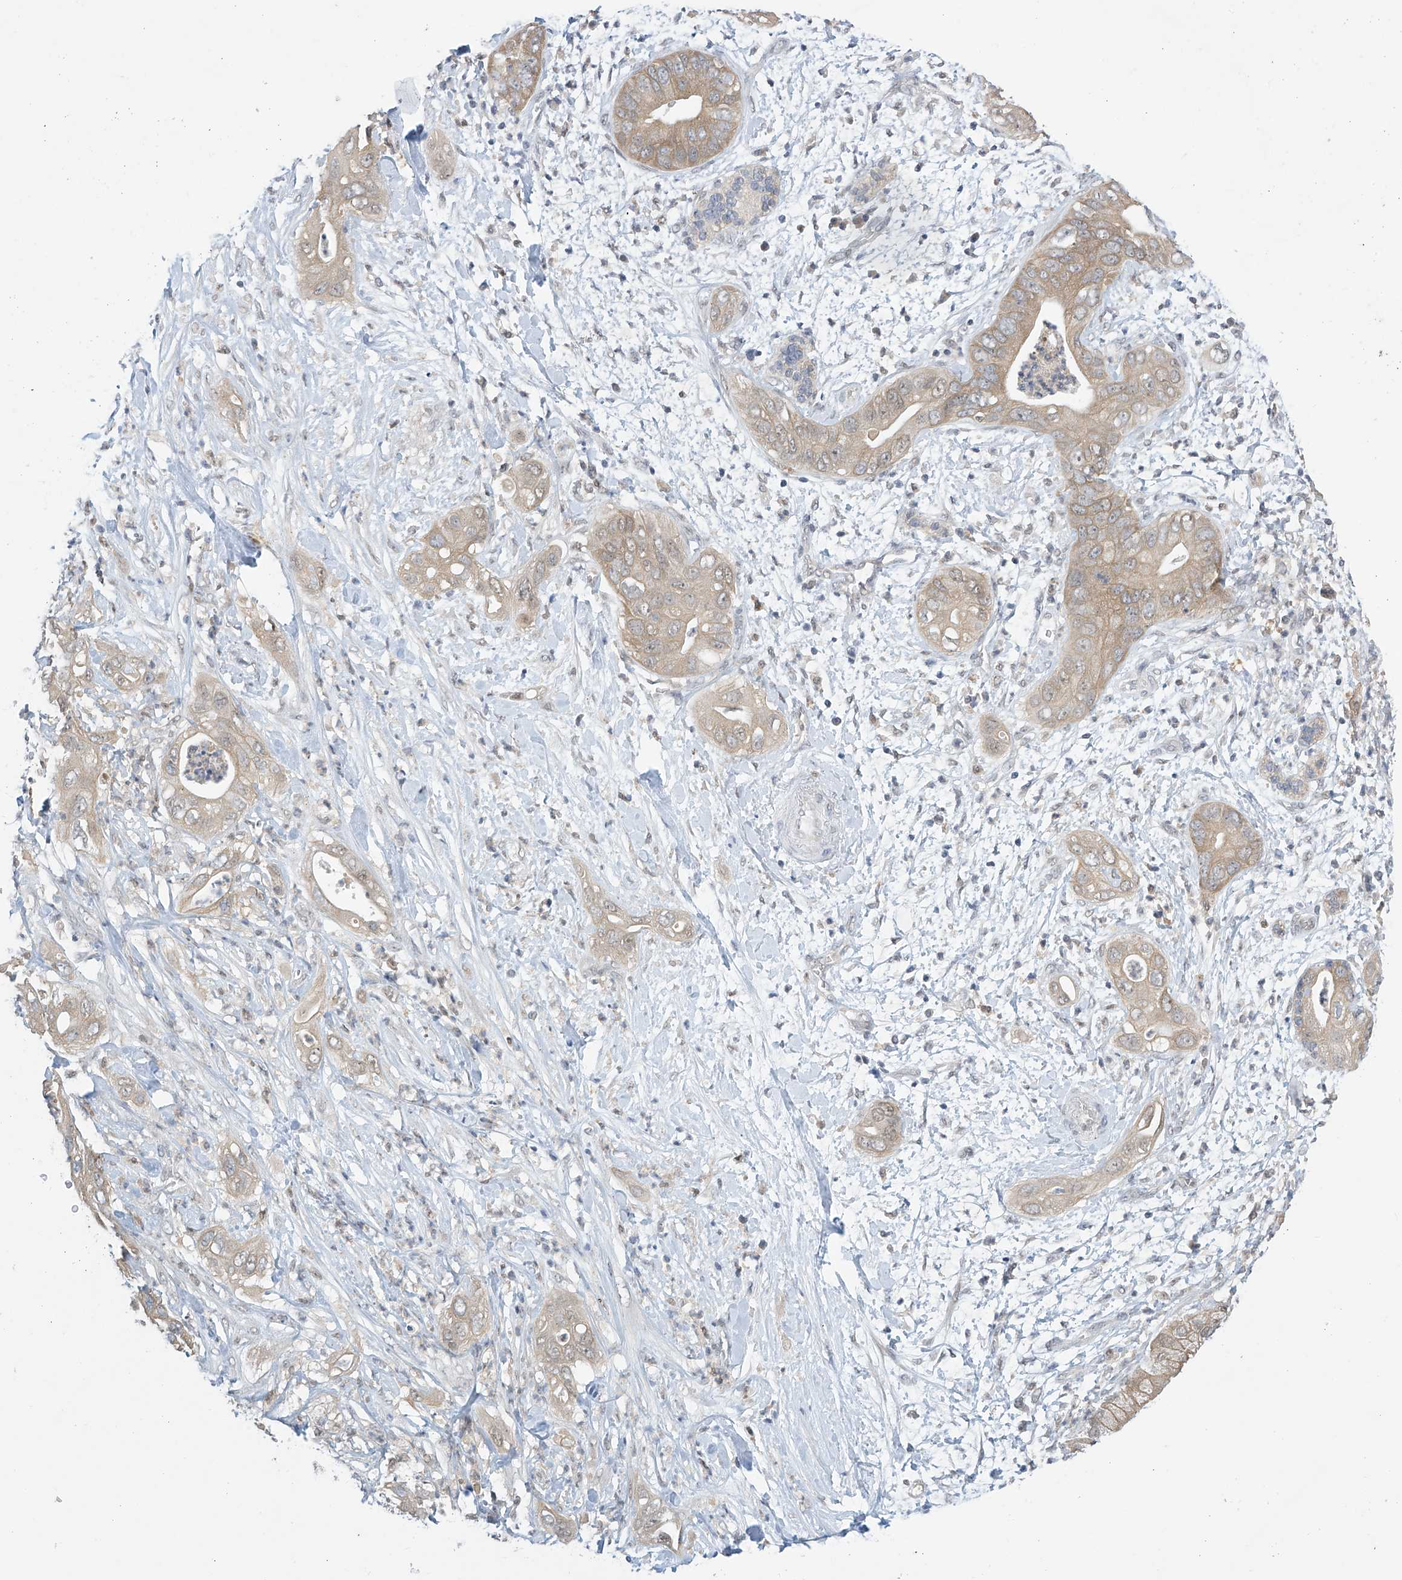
{"staining": {"intensity": "weak", "quantity": ">75%", "location": "cytoplasmic/membranous"}, "tissue": "pancreatic cancer", "cell_type": "Tumor cells", "image_type": "cancer", "snomed": [{"axis": "morphology", "description": "Adenocarcinoma, NOS"}, {"axis": "topography", "description": "Pancreas"}], "caption": "This micrograph reveals pancreatic cancer stained with immunohistochemistry to label a protein in brown. The cytoplasmic/membranous of tumor cells show weak positivity for the protein. Nuclei are counter-stained blue.", "gene": "APLF", "patient": {"sex": "female", "age": 78}}